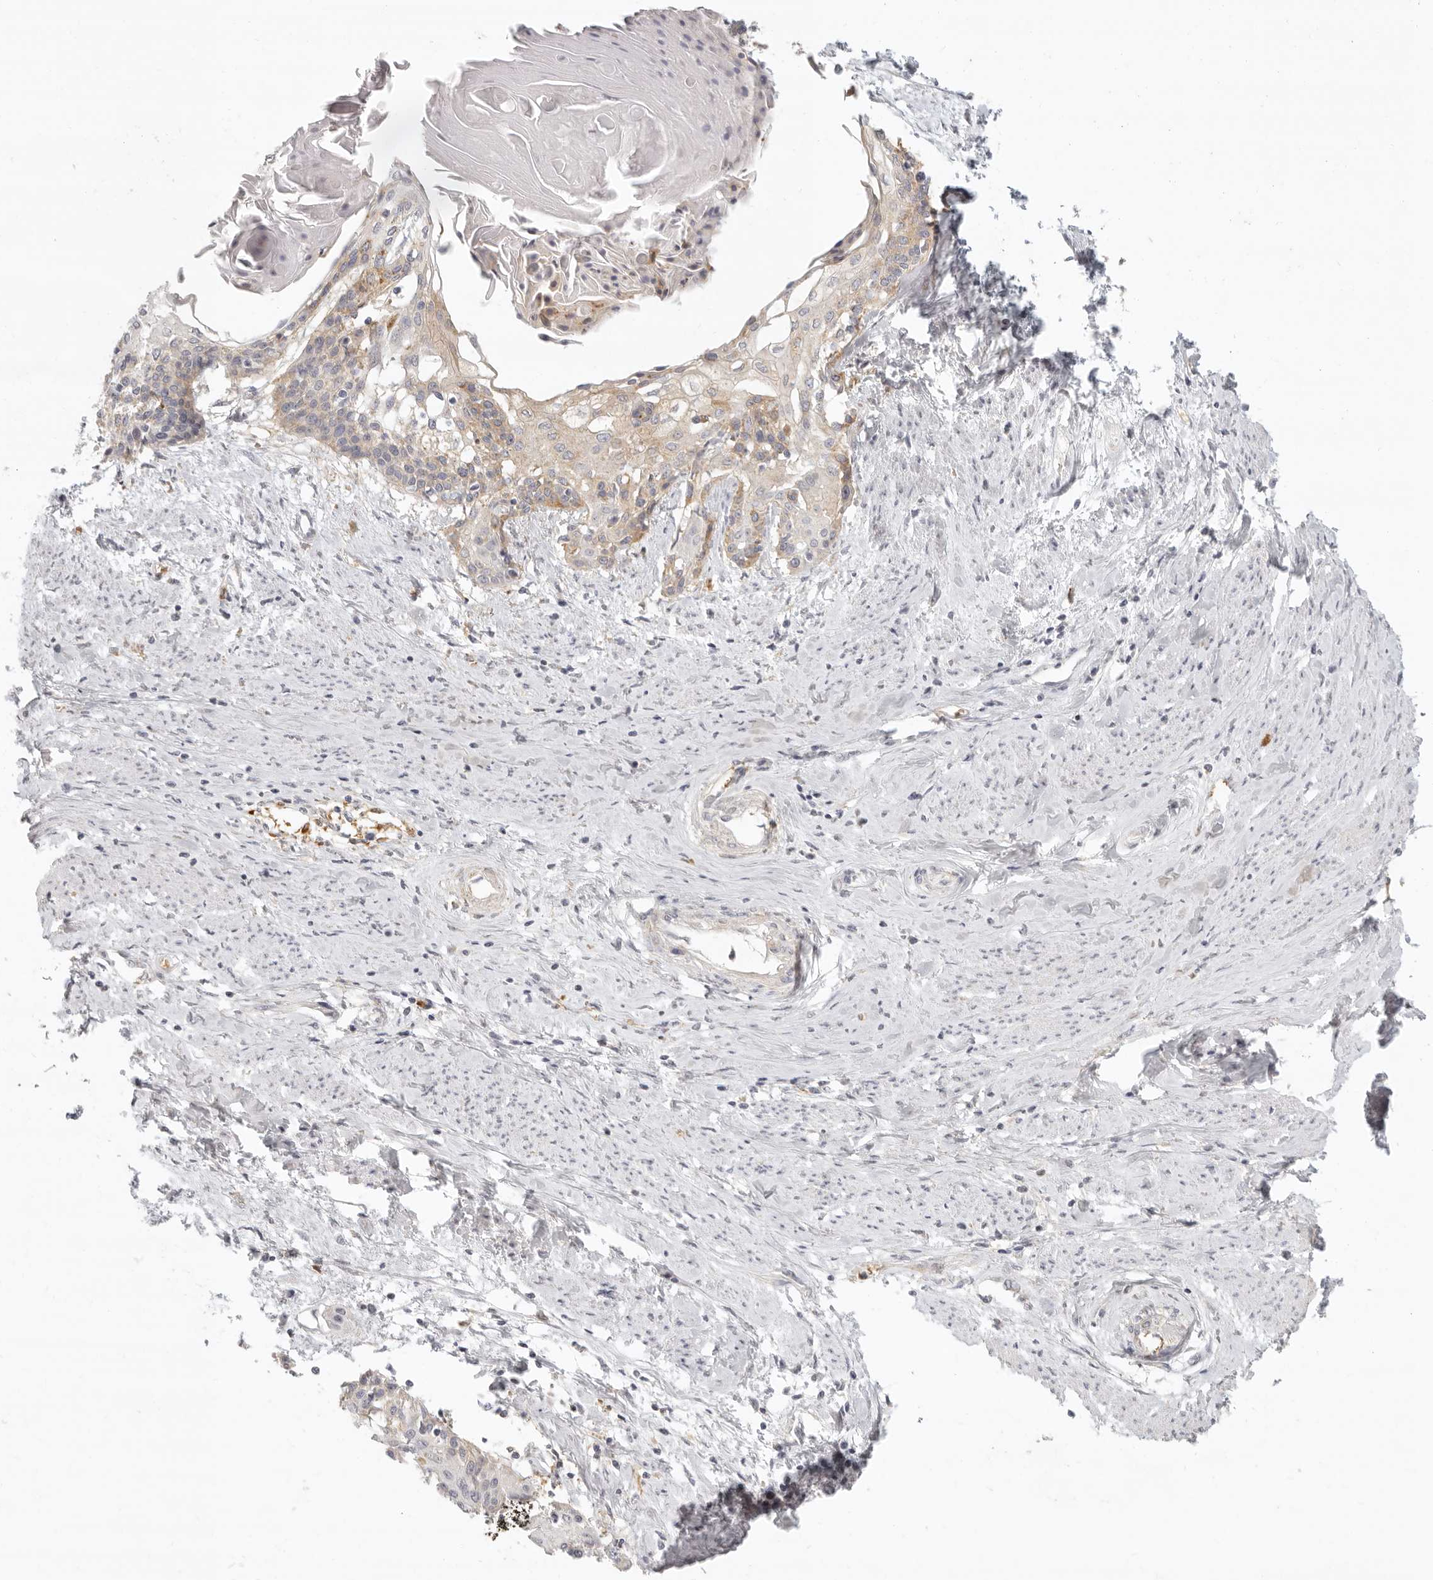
{"staining": {"intensity": "weak", "quantity": "<25%", "location": "cytoplasmic/membranous"}, "tissue": "cervical cancer", "cell_type": "Tumor cells", "image_type": "cancer", "snomed": [{"axis": "morphology", "description": "Squamous cell carcinoma, NOS"}, {"axis": "topography", "description": "Cervix"}], "caption": "High magnification brightfield microscopy of cervical squamous cell carcinoma stained with DAB (3,3'-diaminobenzidine) (brown) and counterstained with hematoxylin (blue): tumor cells show no significant expression.", "gene": "NIBAN1", "patient": {"sex": "female", "age": 57}}